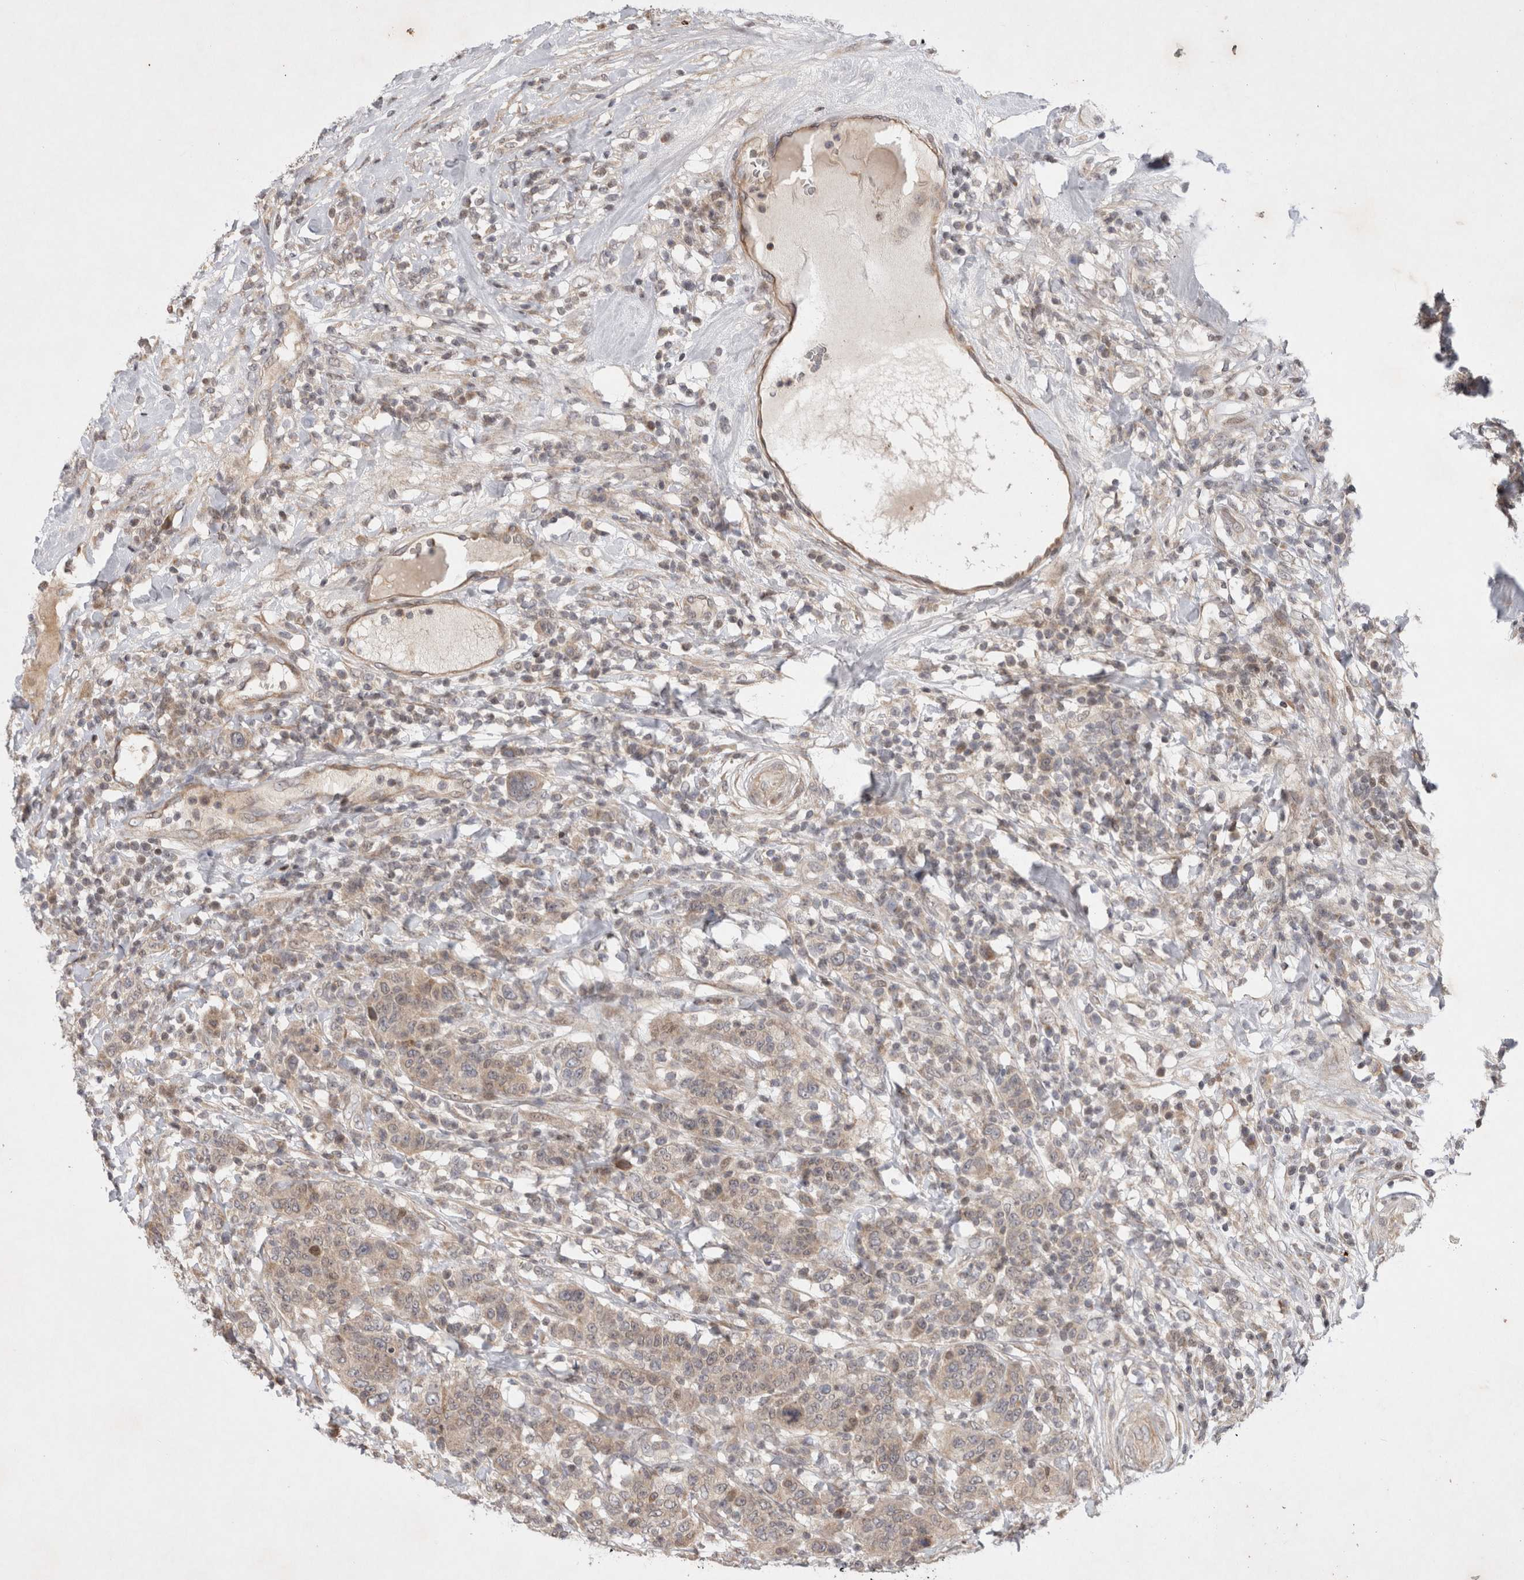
{"staining": {"intensity": "weak", "quantity": ">75%", "location": "cytoplasmic/membranous,nuclear"}, "tissue": "breast cancer", "cell_type": "Tumor cells", "image_type": "cancer", "snomed": [{"axis": "morphology", "description": "Duct carcinoma"}, {"axis": "topography", "description": "Breast"}], "caption": "Invasive ductal carcinoma (breast) stained with immunohistochemistry displays weak cytoplasmic/membranous and nuclear staining in approximately >75% of tumor cells.", "gene": "EIF2AK1", "patient": {"sex": "female", "age": 37}}